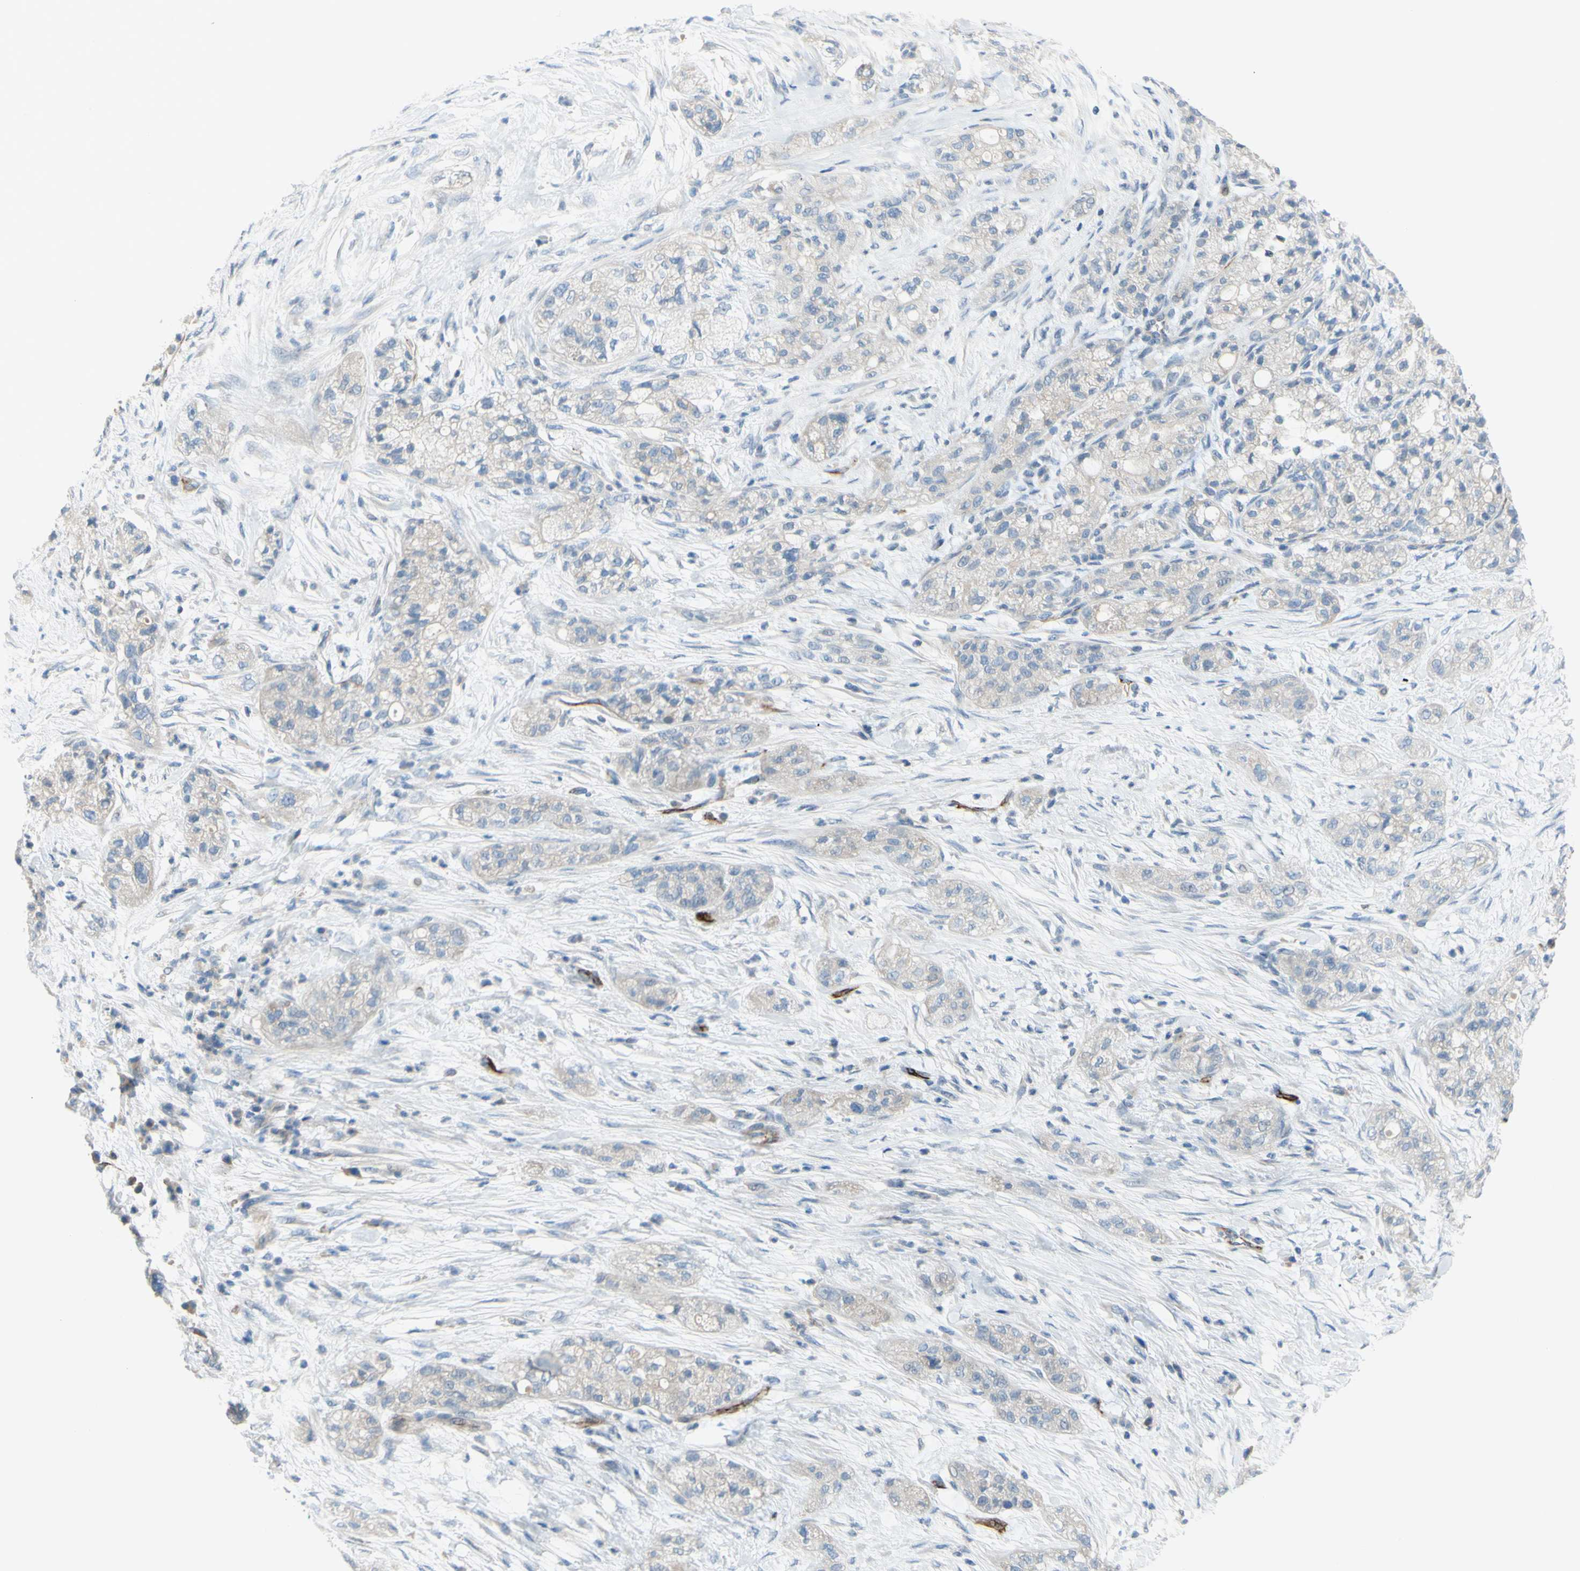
{"staining": {"intensity": "negative", "quantity": "none", "location": "none"}, "tissue": "pancreatic cancer", "cell_type": "Tumor cells", "image_type": "cancer", "snomed": [{"axis": "morphology", "description": "Adenocarcinoma, NOS"}, {"axis": "topography", "description": "Pancreas"}], "caption": "A histopathology image of human pancreatic cancer (adenocarcinoma) is negative for staining in tumor cells.", "gene": "PRRG2", "patient": {"sex": "female", "age": 78}}